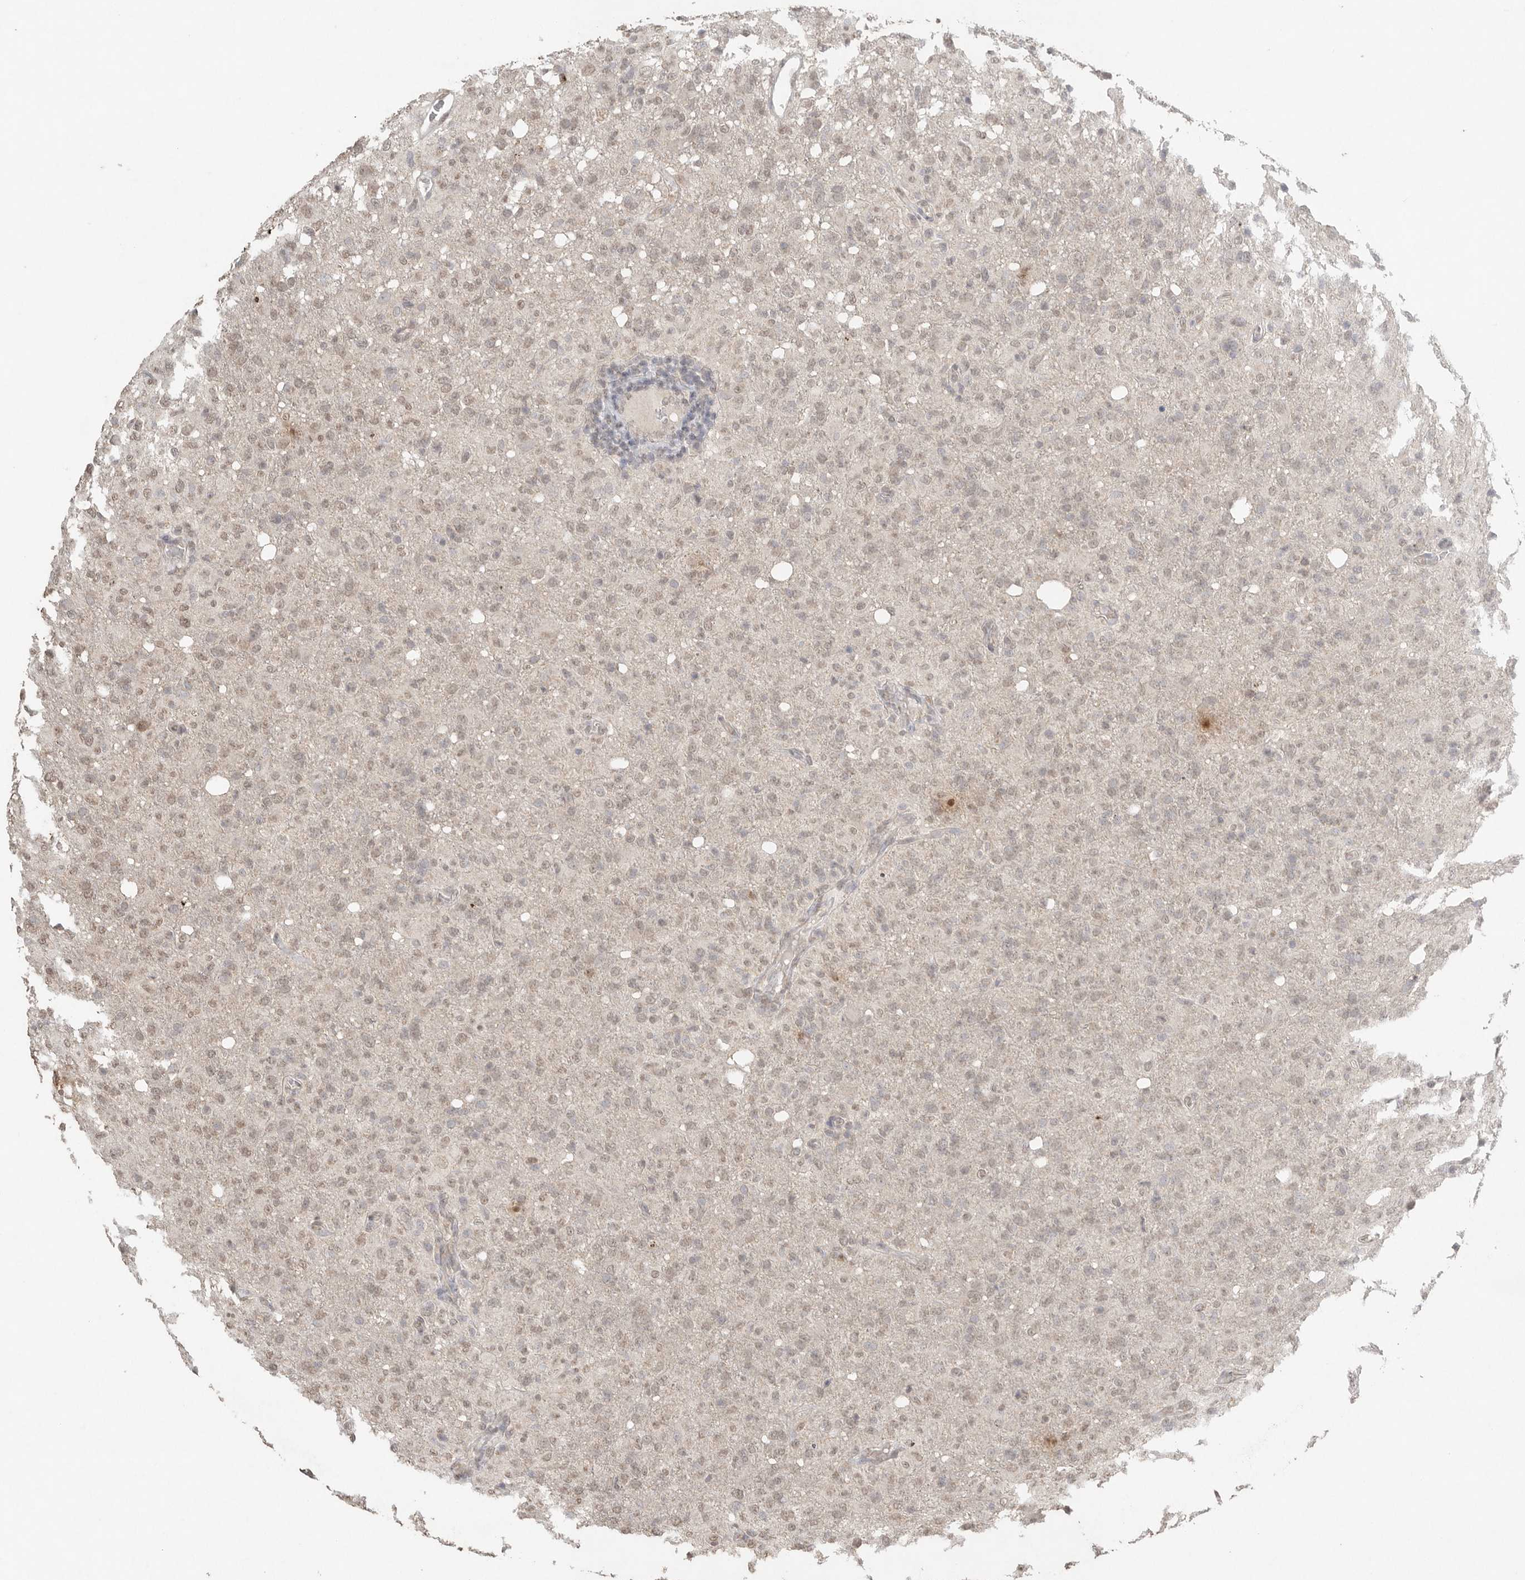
{"staining": {"intensity": "weak", "quantity": ">75%", "location": "nuclear"}, "tissue": "glioma", "cell_type": "Tumor cells", "image_type": "cancer", "snomed": [{"axis": "morphology", "description": "Glioma, malignant, High grade"}, {"axis": "topography", "description": "Brain"}], "caption": "Immunohistochemical staining of human glioma displays weak nuclear protein expression in approximately >75% of tumor cells.", "gene": "KLK5", "patient": {"sex": "female", "age": 57}}